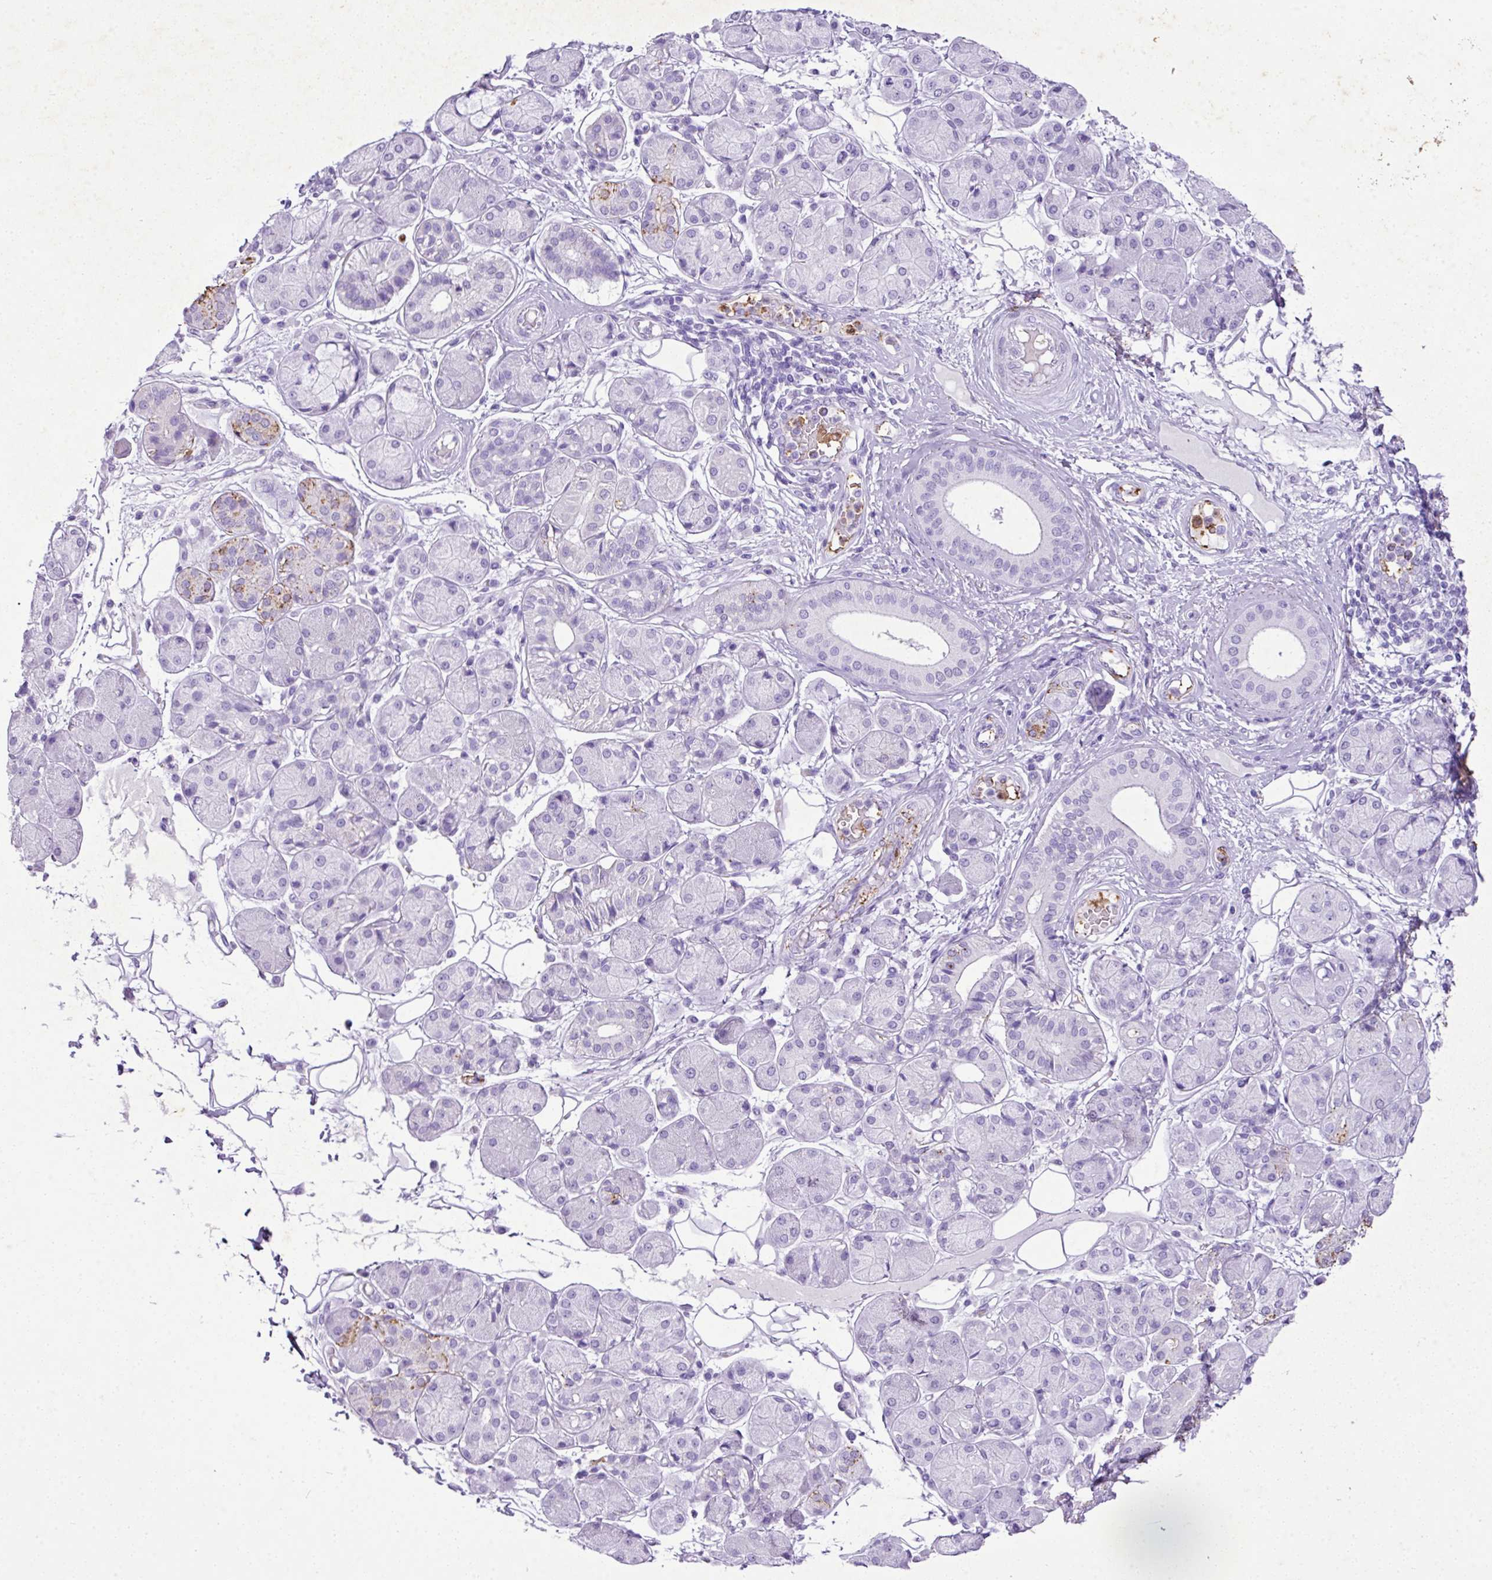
{"staining": {"intensity": "moderate", "quantity": "<25%", "location": "cytoplasmic/membranous"}, "tissue": "salivary gland", "cell_type": "Glandular cells", "image_type": "normal", "snomed": [{"axis": "morphology", "description": "Squamous cell carcinoma, NOS"}, {"axis": "topography", "description": "Skin"}, {"axis": "topography", "description": "Head-Neck"}], "caption": "A micrograph showing moderate cytoplasmic/membranous staining in approximately <25% of glandular cells in normal salivary gland, as visualized by brown immunohistochemical staining.", "gene": "KCNJ11", "patient": {"sex": "male", "age": 80}}